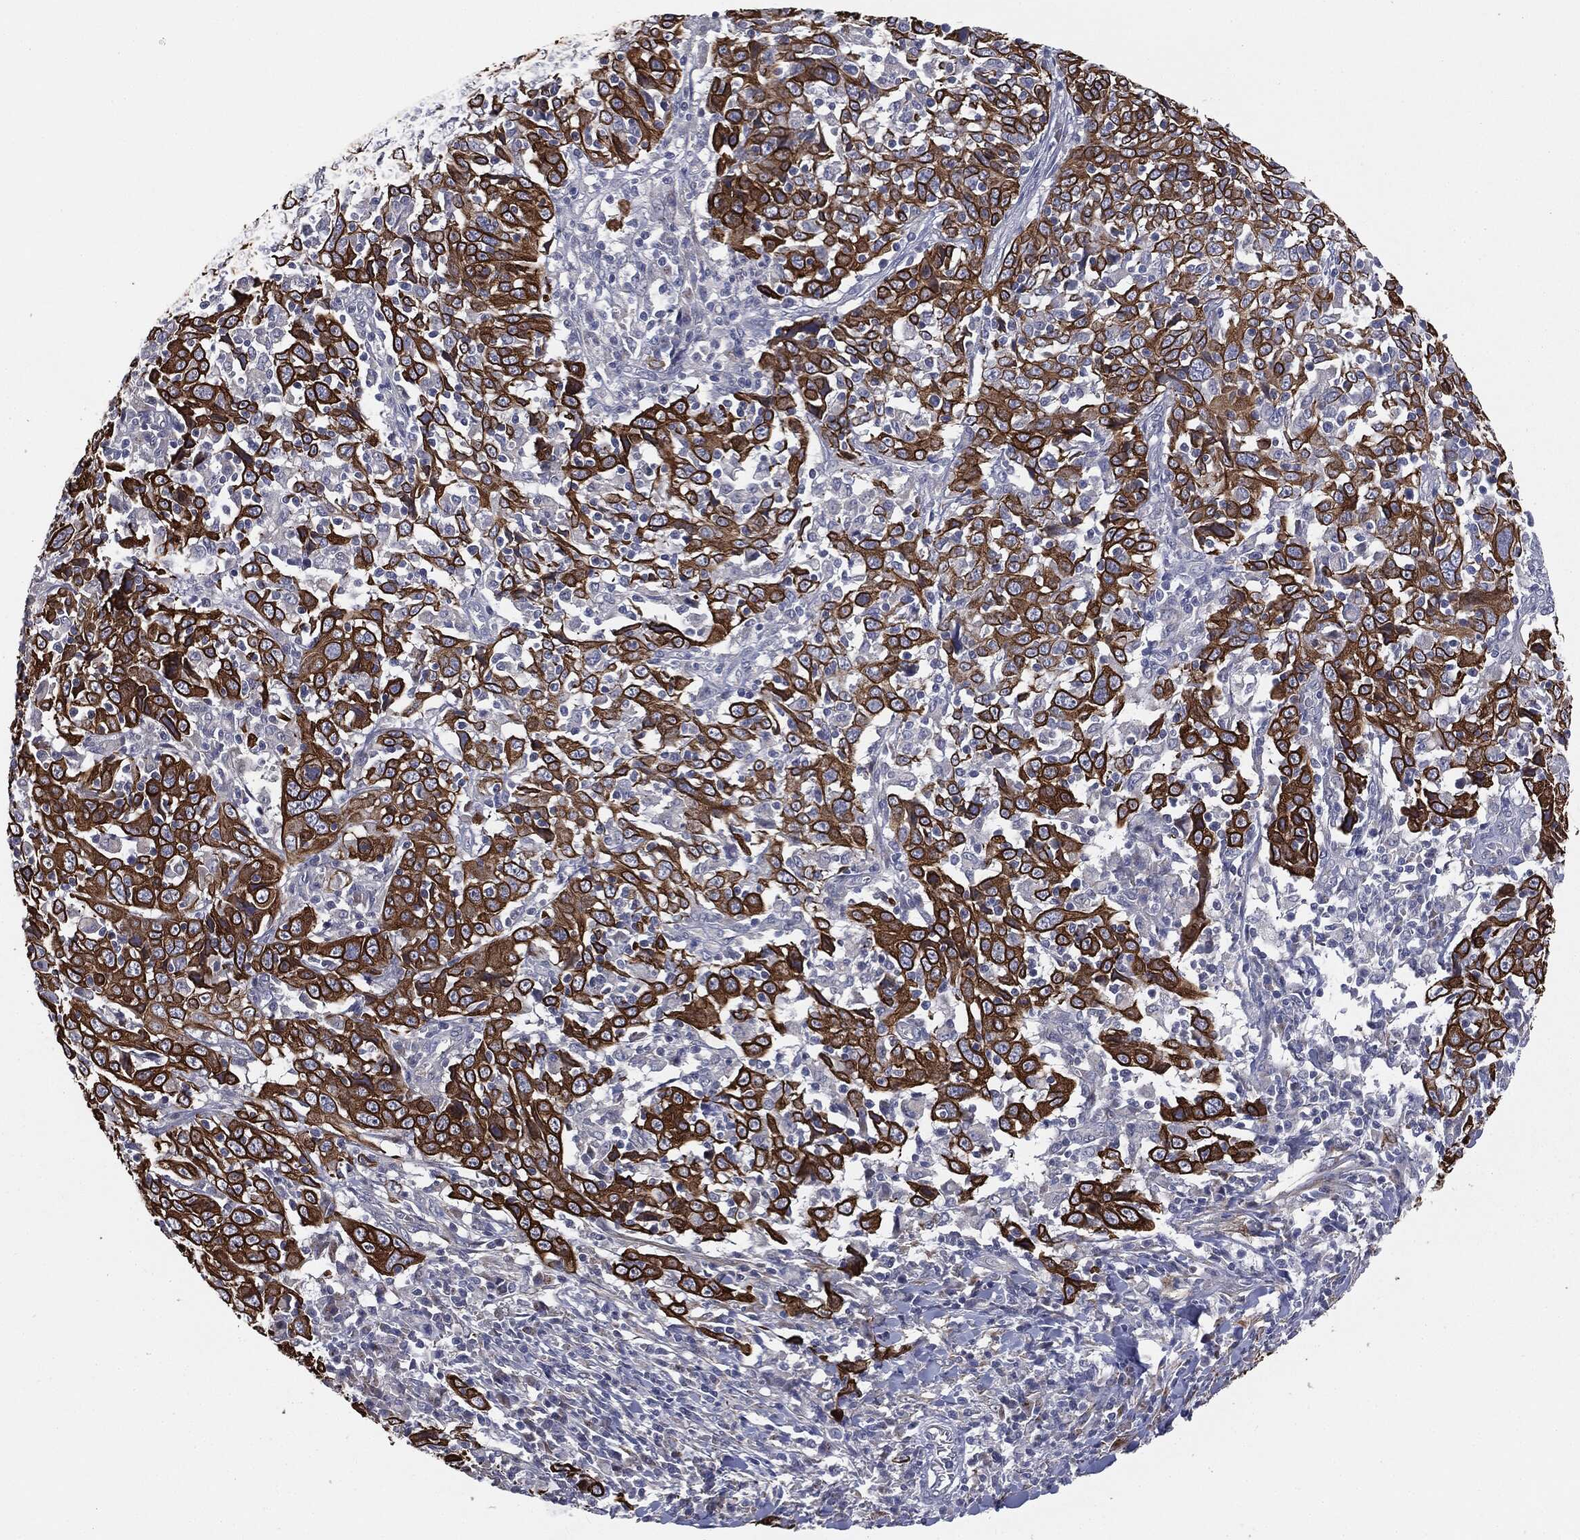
{"staining": {"intensity": "strong", "quantity": ">75%", "location": "cytoplasmic/membranous"}, "tissue": "cervical cancer", "cell_type": "Tumor cells", "image_type": "cancer", "snomed": [{"axis": "morphology", "description": "Squamous cell carcinoma, NOS"}, {"axis": "topography", "description": "Cervix"}], "caption": "Strong cytoplasmic/membranous positivity for a protein is appreciated in approximately >75% of tumor cells of cervical cancer (squamous cell carcinoma) using immunohistochemistry.", "gene": "KRT5", "patient": {"sex": "female", "age": 46}}